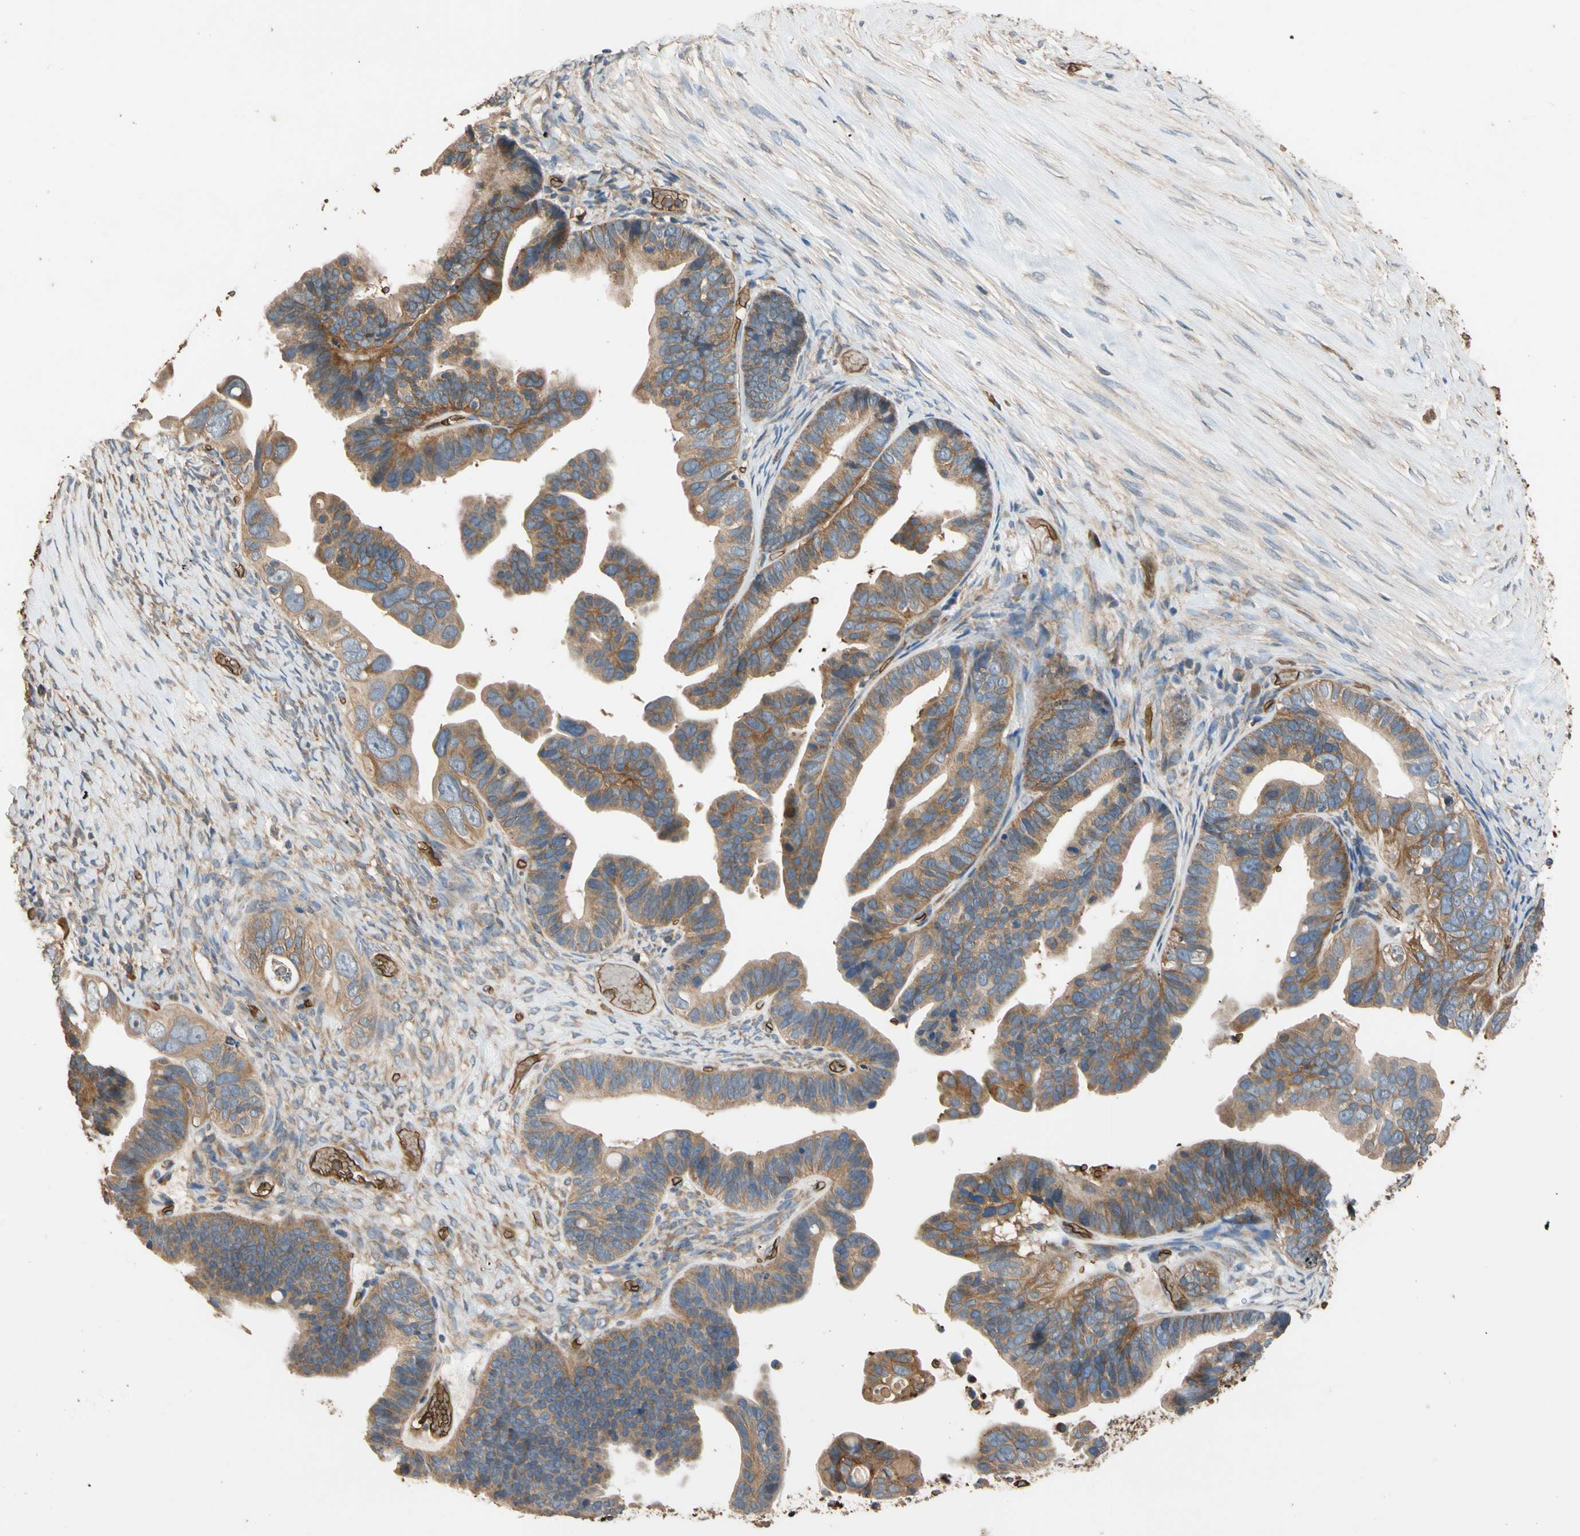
{"staining": {"intensity": "moderate", "quantity": ">75%", "location": "cytoplasmic/membranous"}, "tissue": "ovarian cancer", "cell_type": "Tumor cells", "image_type": "cancer", "snomed": [{"axis": "morphology", "description": "Cystadenocarcinoma, serous, NOS"}, {"axis": "topography", "description": "Ovary"}], "caption": "An image of human serous cystadenocarcinoma (ovarian) stained for a protein displays moderate cytoplasmic/membranous brown staining in tumor cells.", "gene": "RIOK2", "patient": {"sex": "female", "age": 56}}